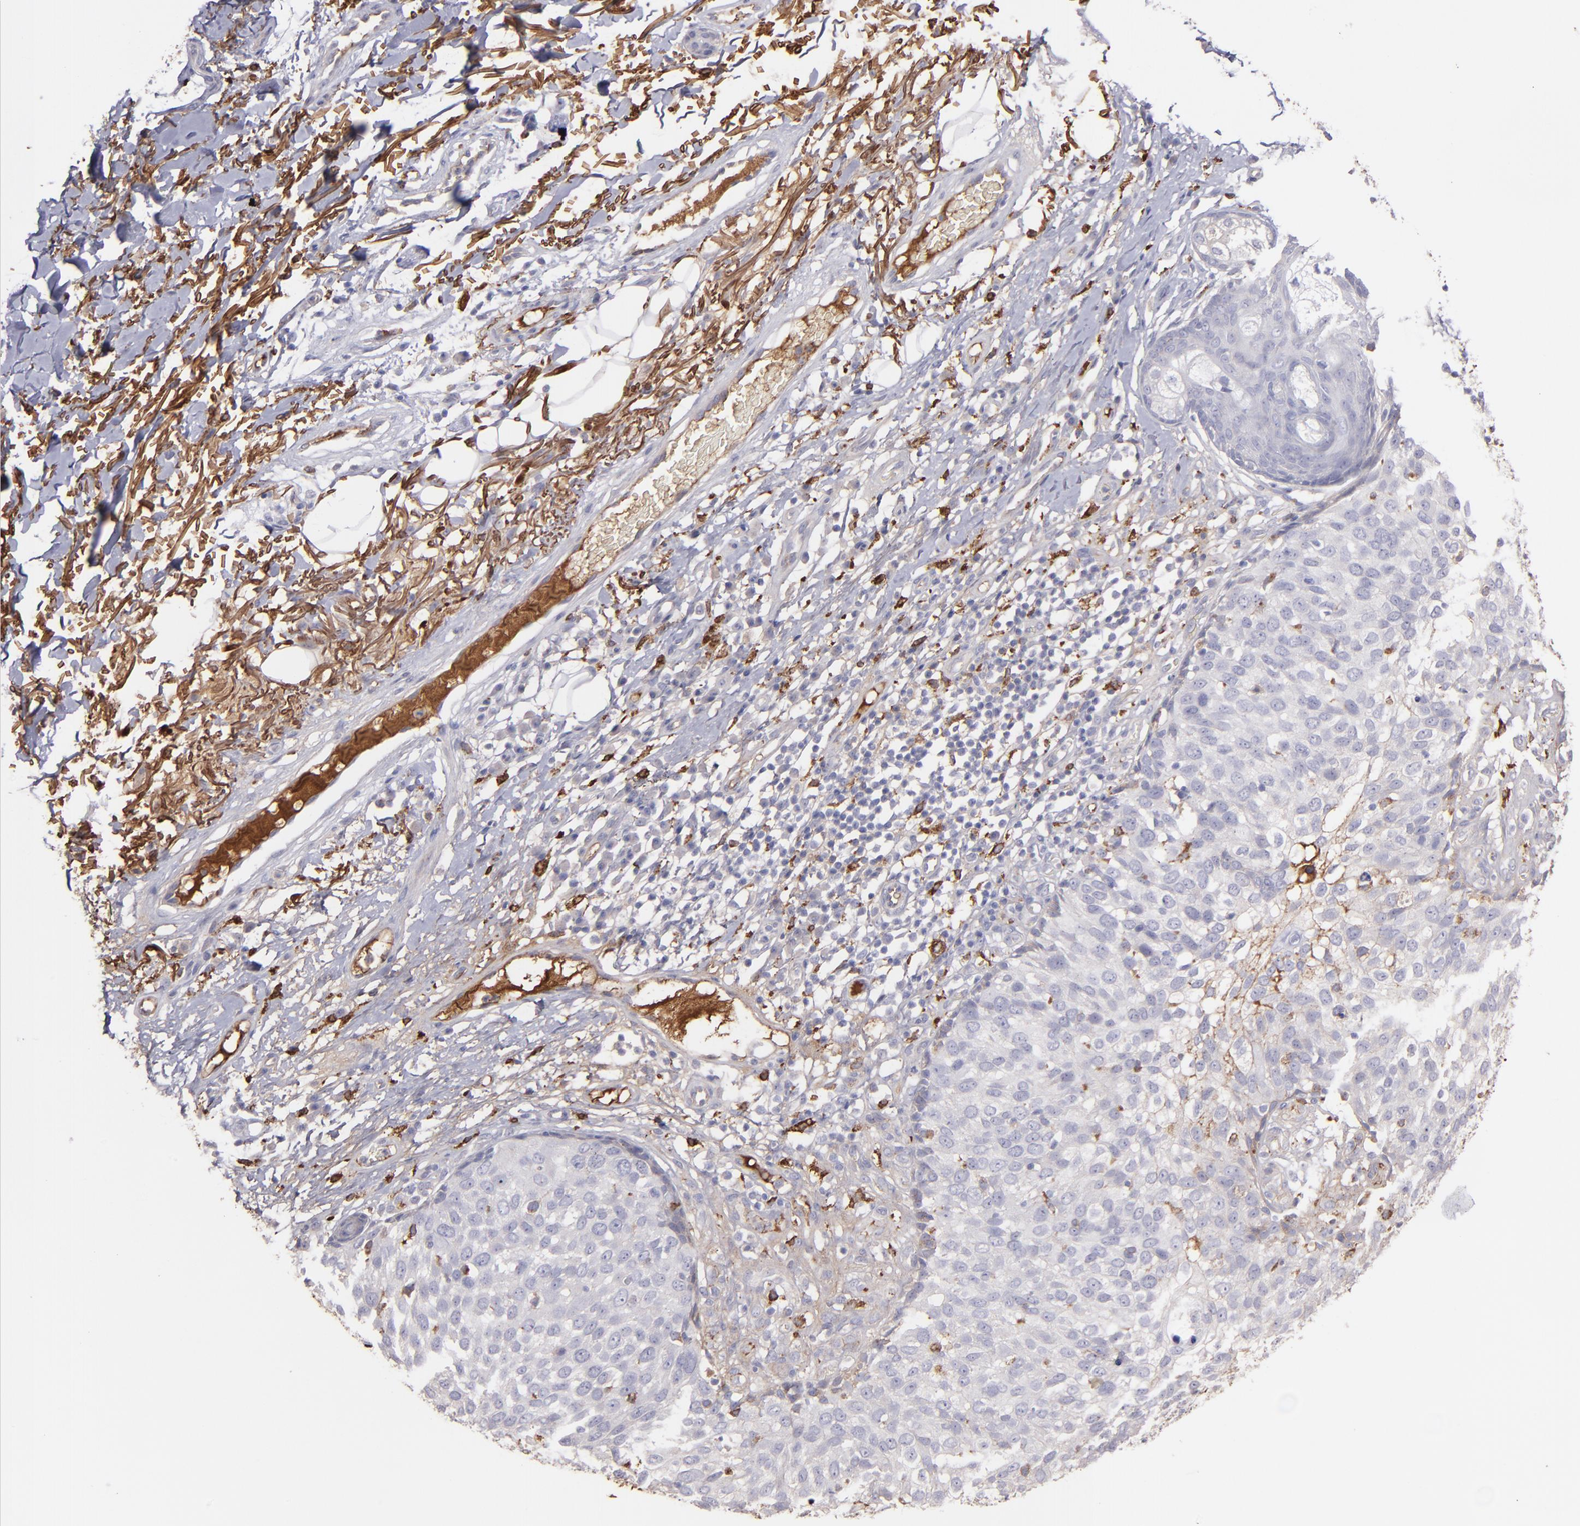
{"staining": {"intensity": "weak", "quantity": "<25%", "location": "cytoplasmic/membranous"}, "tissue": "skin cancer", "cell_type": "Tumor cells", "image_type": "cancer", "snomed": [{"axis": "morphology", "description": "Squamous cell carcinoma, NOS"}, {"axis": "topography", "description": "Skin"}], "caption": "Skin cancer (squamous cell carcinoma) was stained to show a protein in brown. There is no significant expression in tumor cells. (DAB (3,3'-diaminobenzidine) immunohistochemistry (IHC), high magnification).", "gene": "C1QA", "patient": {"sex": "male", "age": 87}}